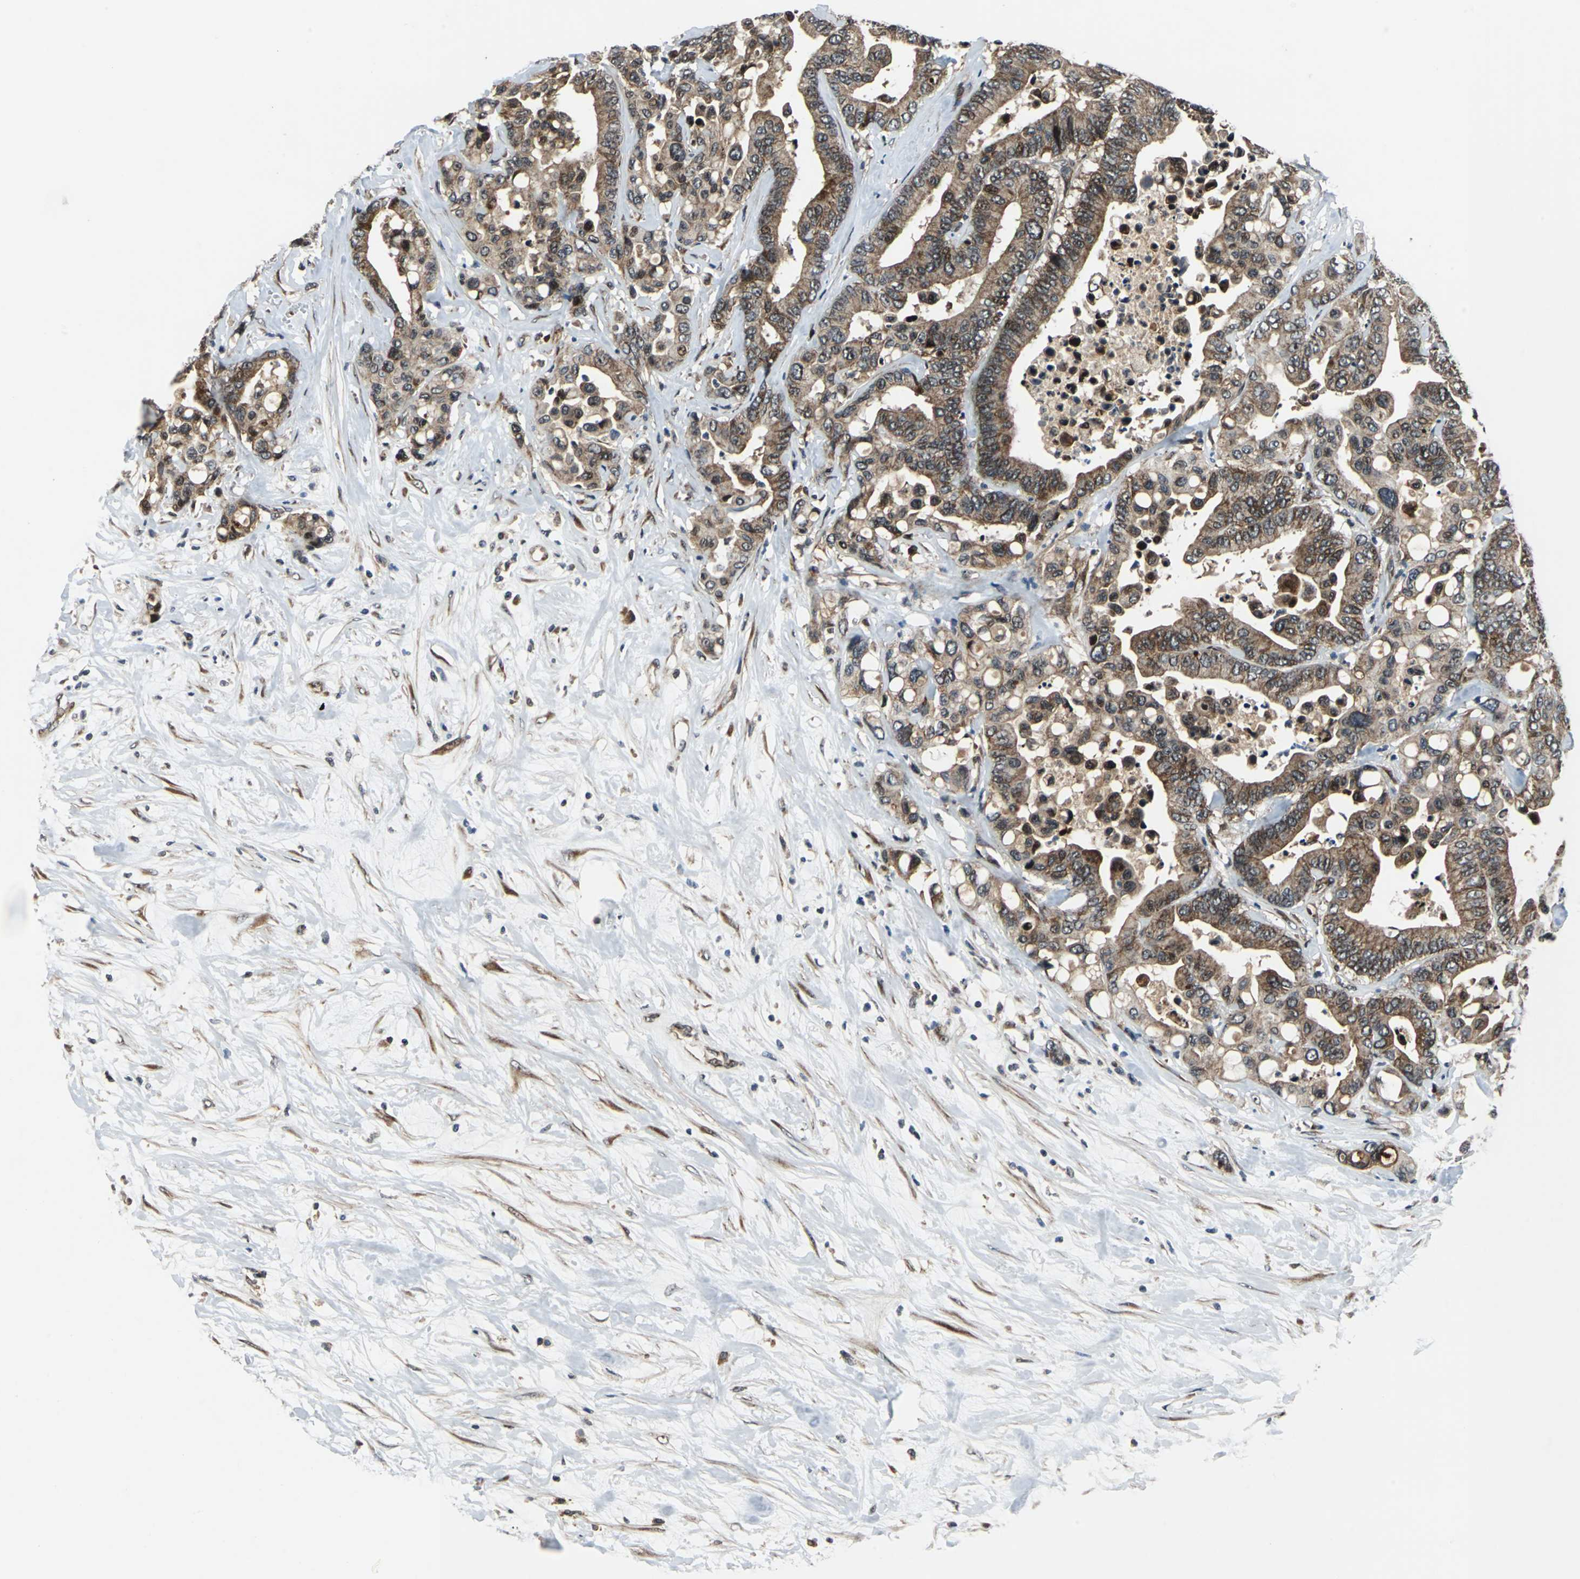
{"staining": {"intensity": "strong", "quantity": ">75%", "location": "cytoplasmic/membranous"}, "tissue": "colorectal cancer", "cell_type": "Tumor cells", "image_type": "cancer", "snomed": [{"axis": "morphology", "description": "Normal tissue, NOS"}, {"axis": "morphology", "description": "Adenocarcinoma, NOS"}, {"axis": "topography", "description": "Colon"}], "caption": "DAB (3,3'-diaminobenzidine) immunohistochemical staining of colorectal adenocarcinoma reveals strong cytoplasmic/membranous protein positivity in about >75% of tumor cells.", "gene": "AATF", "patient": {"sex": "male", "age": 82}}